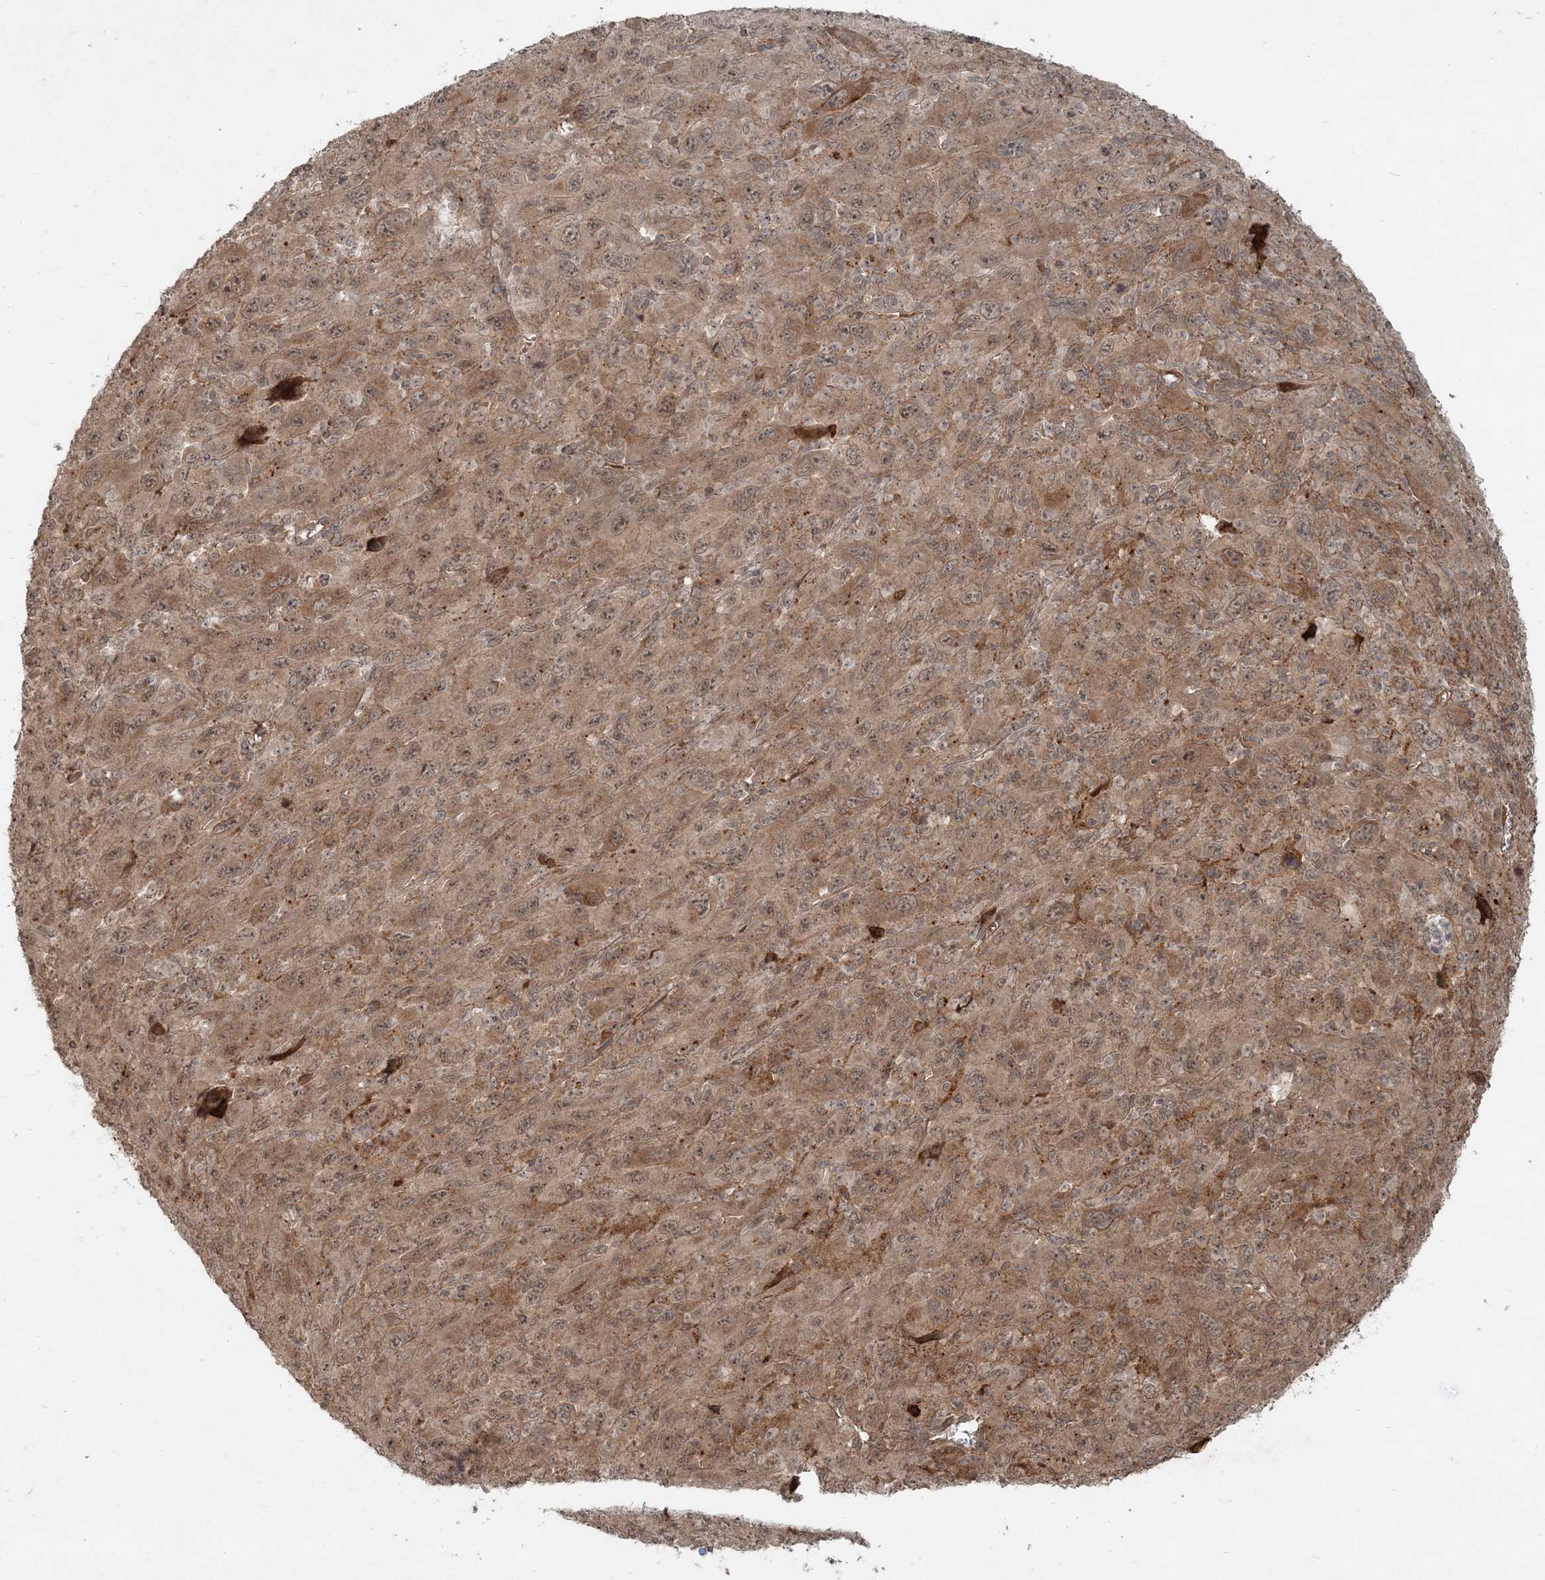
{"staining": {"intensity": "weak", "quantity": ">75%", "location": "cytoplasmic/membranous"}, "tissue": "melanoma", "cell_type": "Tumor cells", "image_type": "cancer", "snomed": [{"axis": "morphology", "description": "Malignant melanoma, Metastatic site"}, {"axis": "topography", "description": "Skin"}], "caption": "Protein expression analysis of human malignant melanoma (metastatic site) reveals weak cytoplasmic/membranous staining in about >75% of tumor cells.", "gene": "NARS1", "patient": {"sex": "female", "age": 56}}